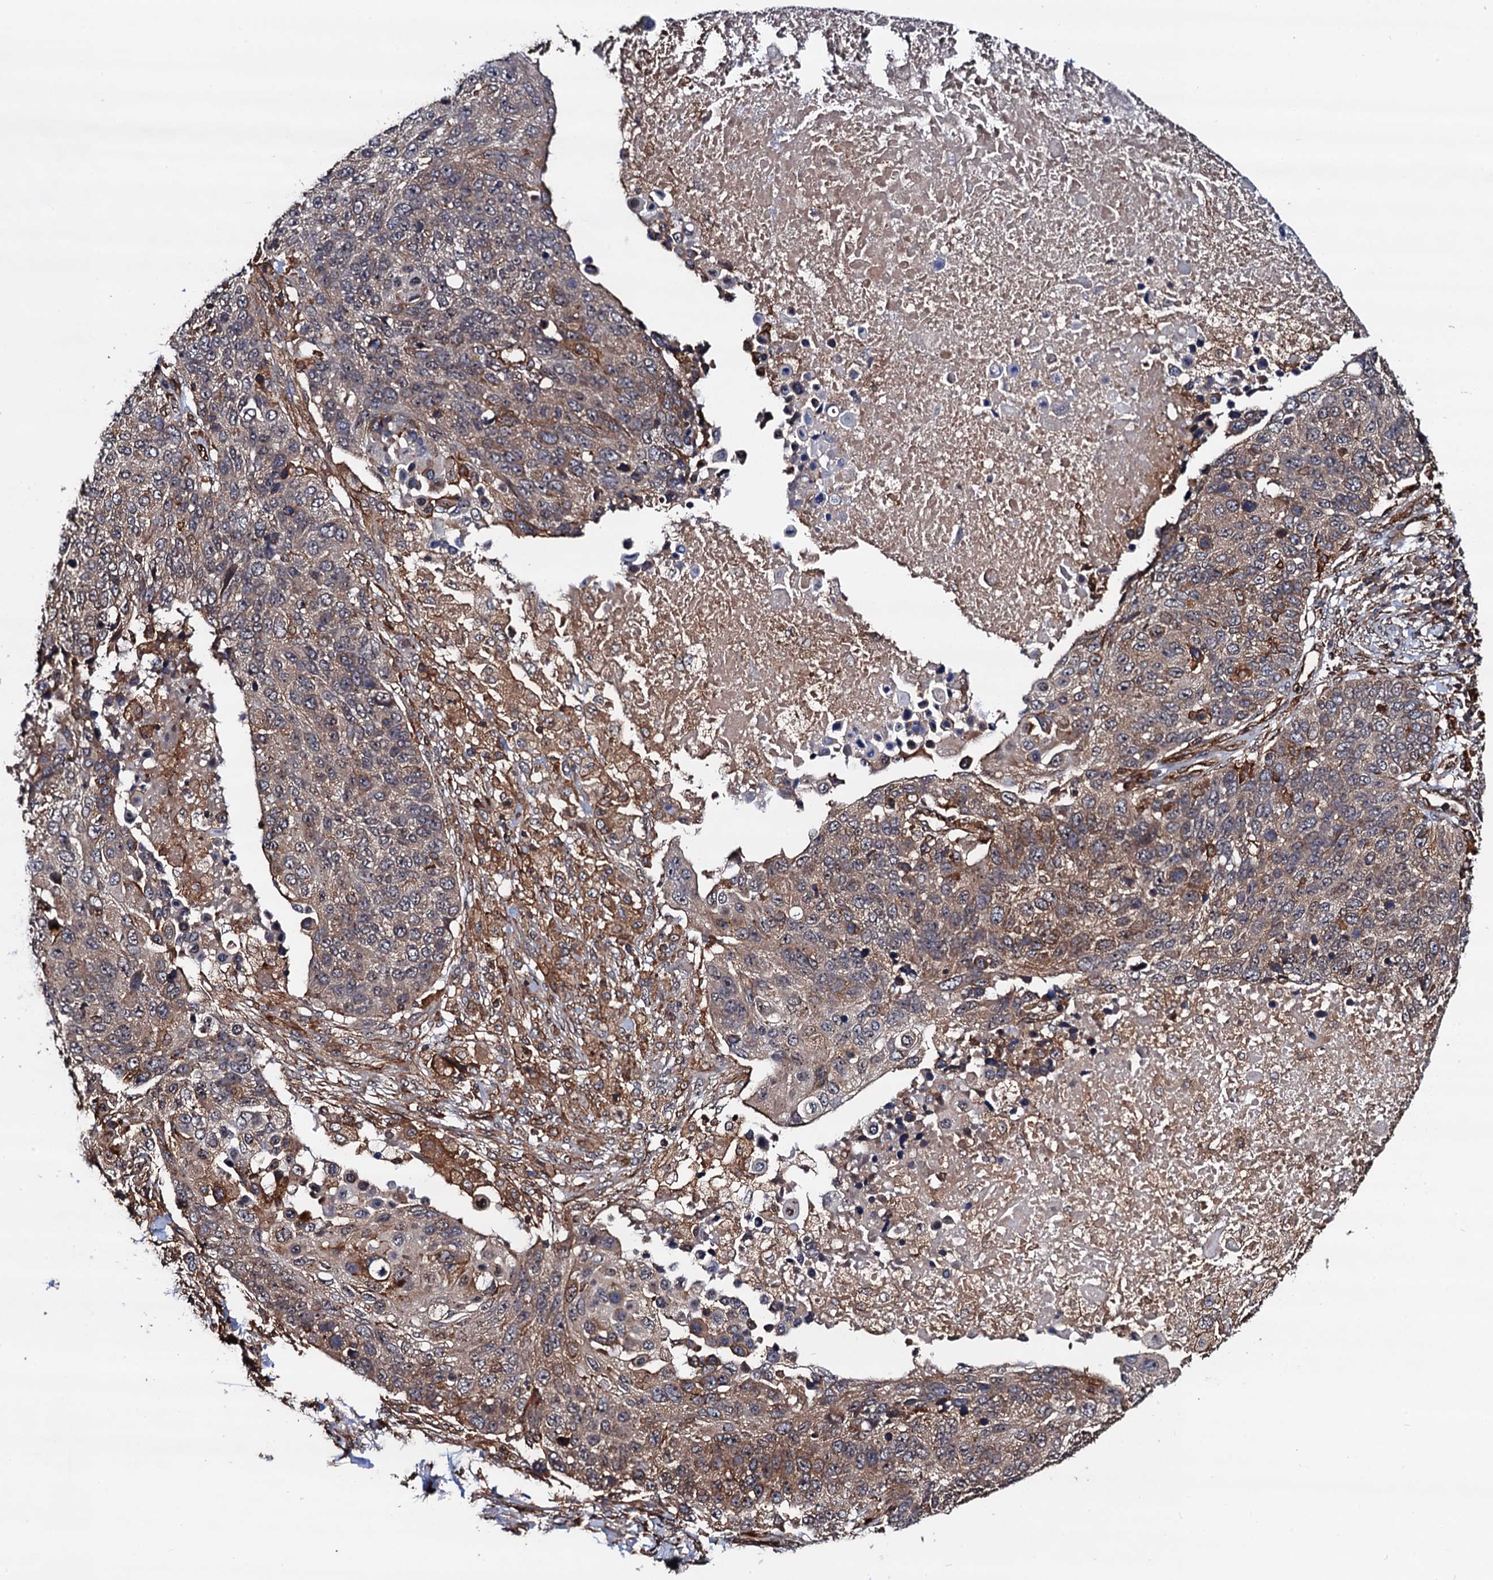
{"staining": {"intensity": "moderate", "quantity": "25%-75%", "location": "cytoplasmic/membranous"}, "tissue": "lung cancer", "cell_type": "Tumor cells", "image_type": "cancer", "snomed": [{"axis": "morphology", "description": "Normal tissue, NOS"}, {"axis": "morphology", "description": "Squamous cell carcinoma, NOS"}, {"axis": "topography", "description": "Lymph node"}, {"axis": "topography", "description": "Lung"}], "caption": "Immunohistochemical staining of lung cancer displays medium levels of moderate cytoplasmic/membranous protein expression in approximately 25%-75% of tumor cells.", "gene": "BORA", "patient": {"sex": "male", "age": 66}}